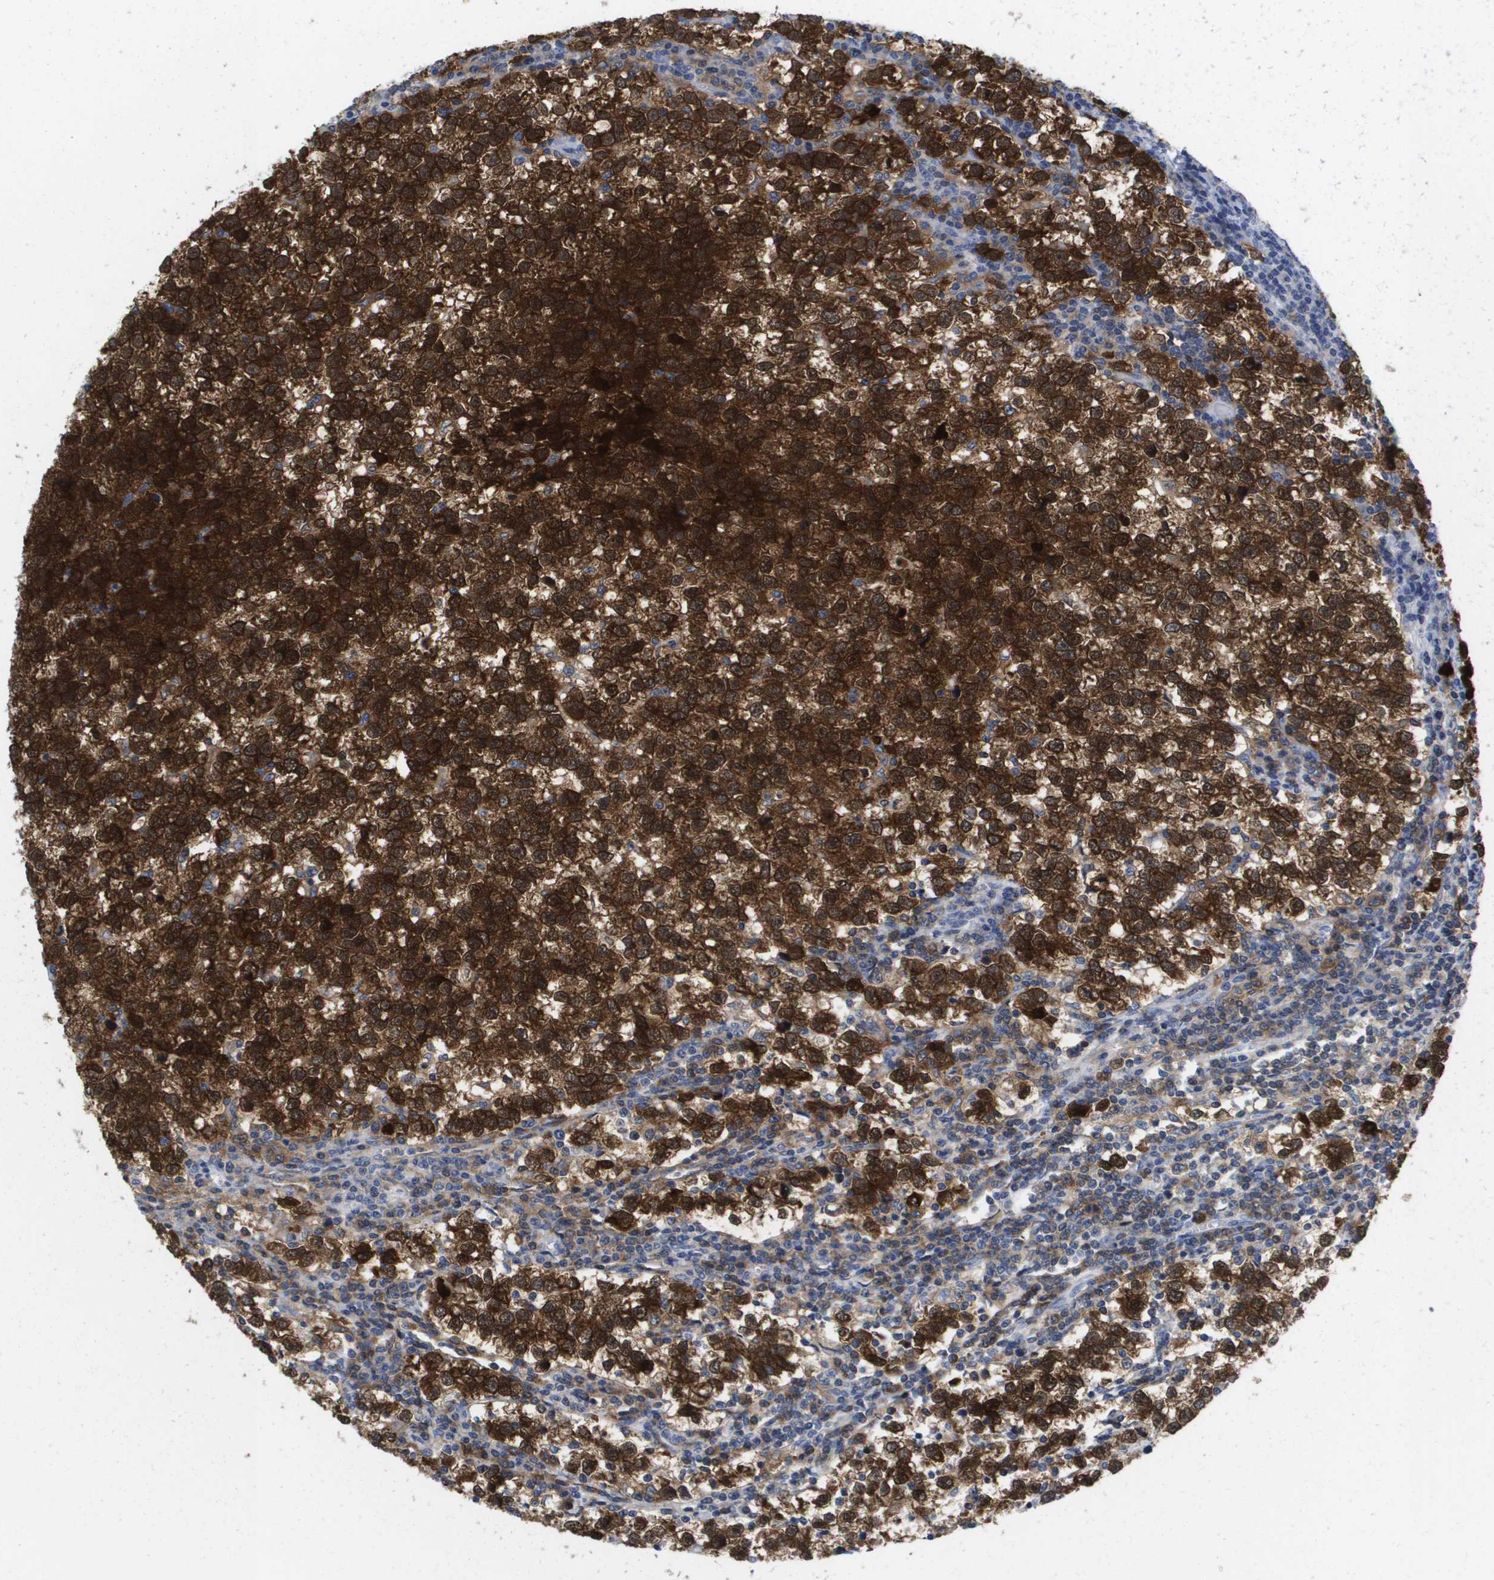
{"staining": {"intensity": "strong", "quantity": ">75%", "location": "cytoplasmic/membranous"}, "tissue": "testis cancer", "cell_type": "Tumor cells", "image_type": "cancer", "snomed": [{"axis": "morphology", "description": "Normal tissue, NOS"}, {"axis": "morphology", "description": "Seminoma, NOS"}, {"axis": "topography", "description": "Testis"}], "caption": "Immunohistochemistry of human testis seminoma demonstrates high levels of strong cytoplasmic/membranous expression in about >75% of tumor cells.", "gene": "FKBP4", "patient": {"sex": "male", "age": 43}}